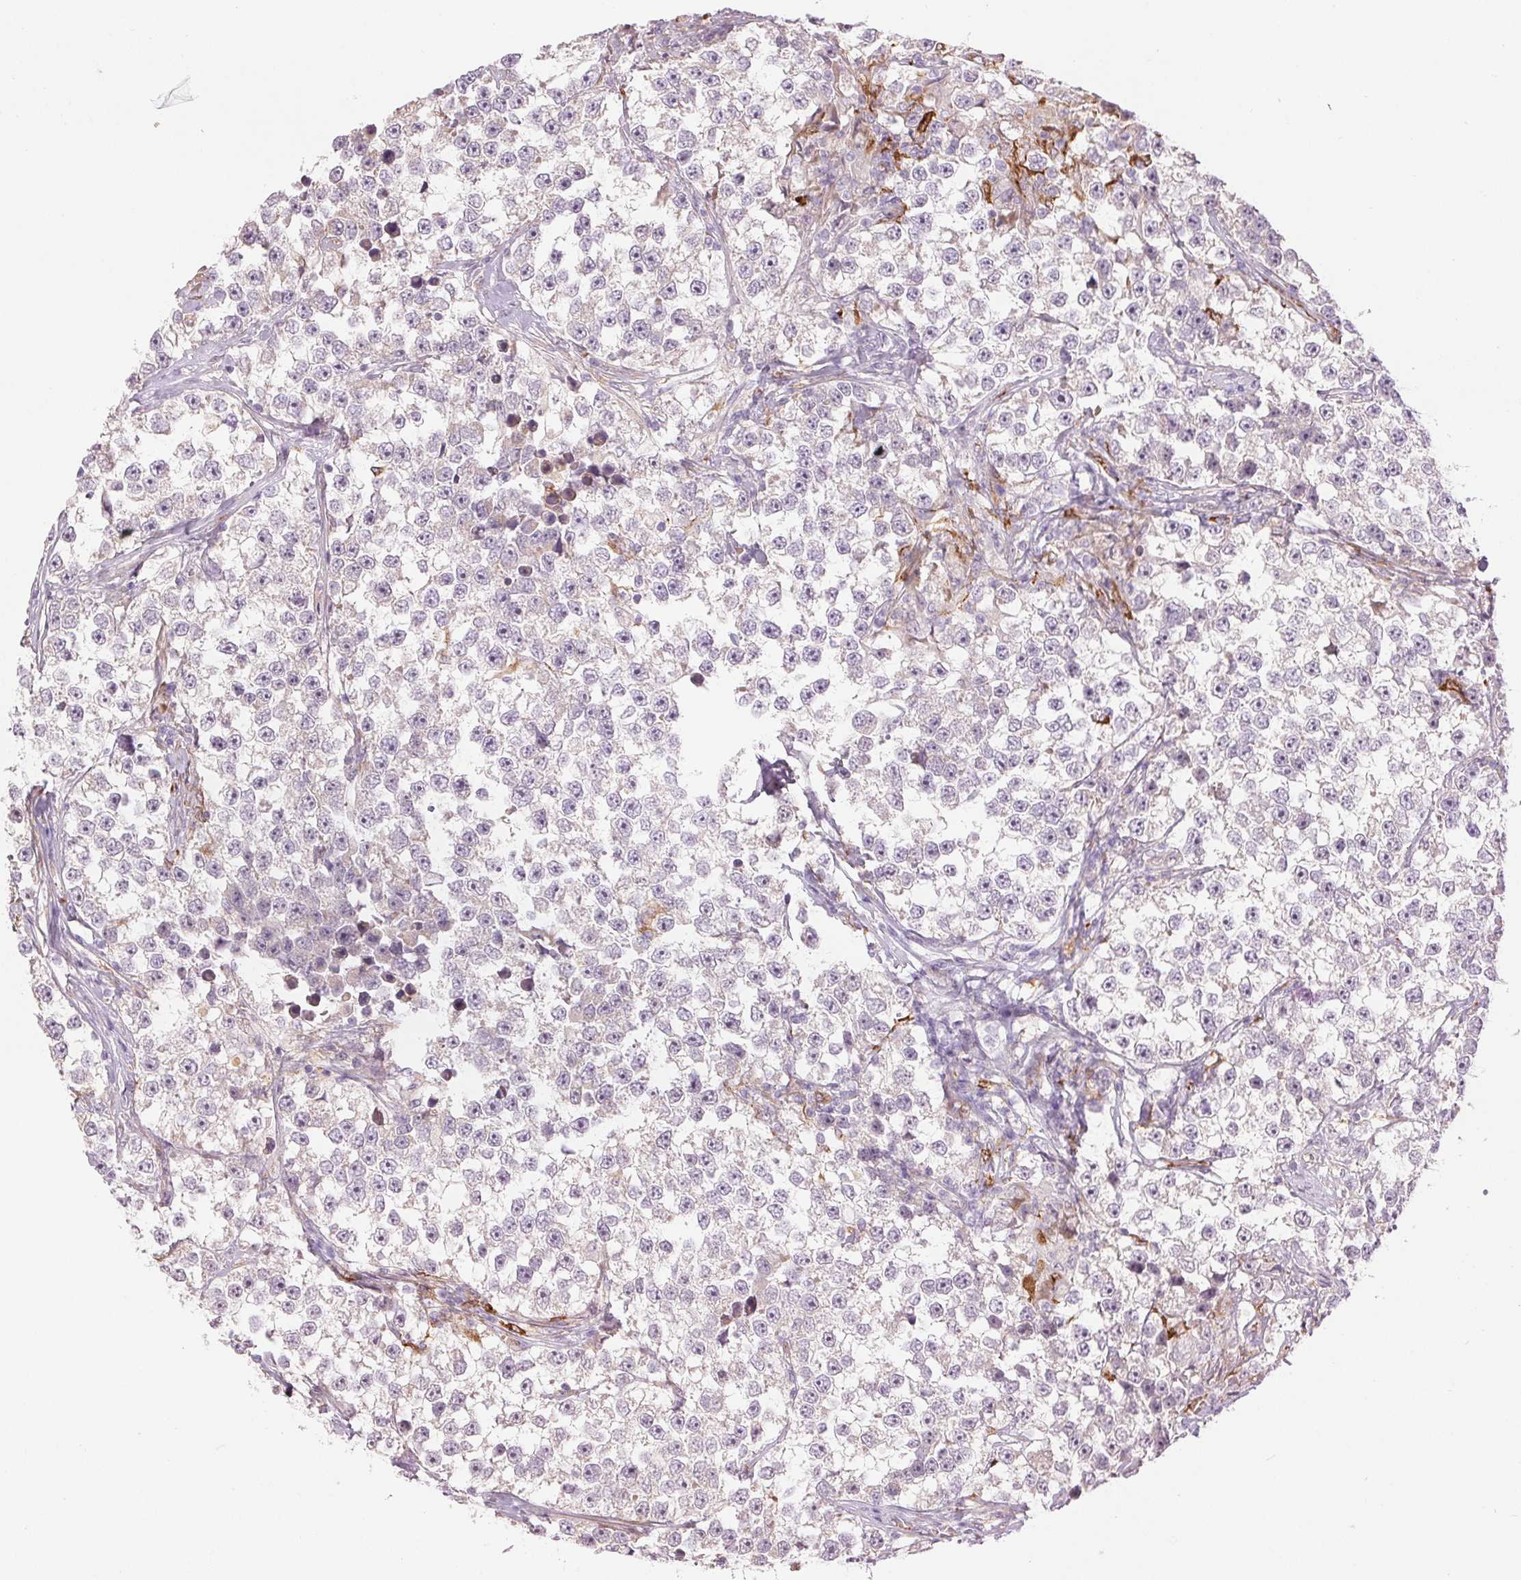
{"staining": {"intensity": "weak", "quantity": "<25%", "location": "cytoplasmic/membranous"}, "tissue": "testis cancer", "cell_type": "Tumor cells", "image_type": "cancer", "snomed": [{"axis": "morphology", "description": "Seminoma, NOS"}, {"axis": "topography", "description": "Testis"}], "caption": "DAB immunohistochemical staining of seminoma (testis) reveals no significant positivity in tumor cells. The staining is performed using DAB (3,3'-diaminobenzidine) brown chromogen with nuclei counter-stained in using hematoxylin.", "gene": "METTL17", "patient": {"sex": "male", "age": 46}}